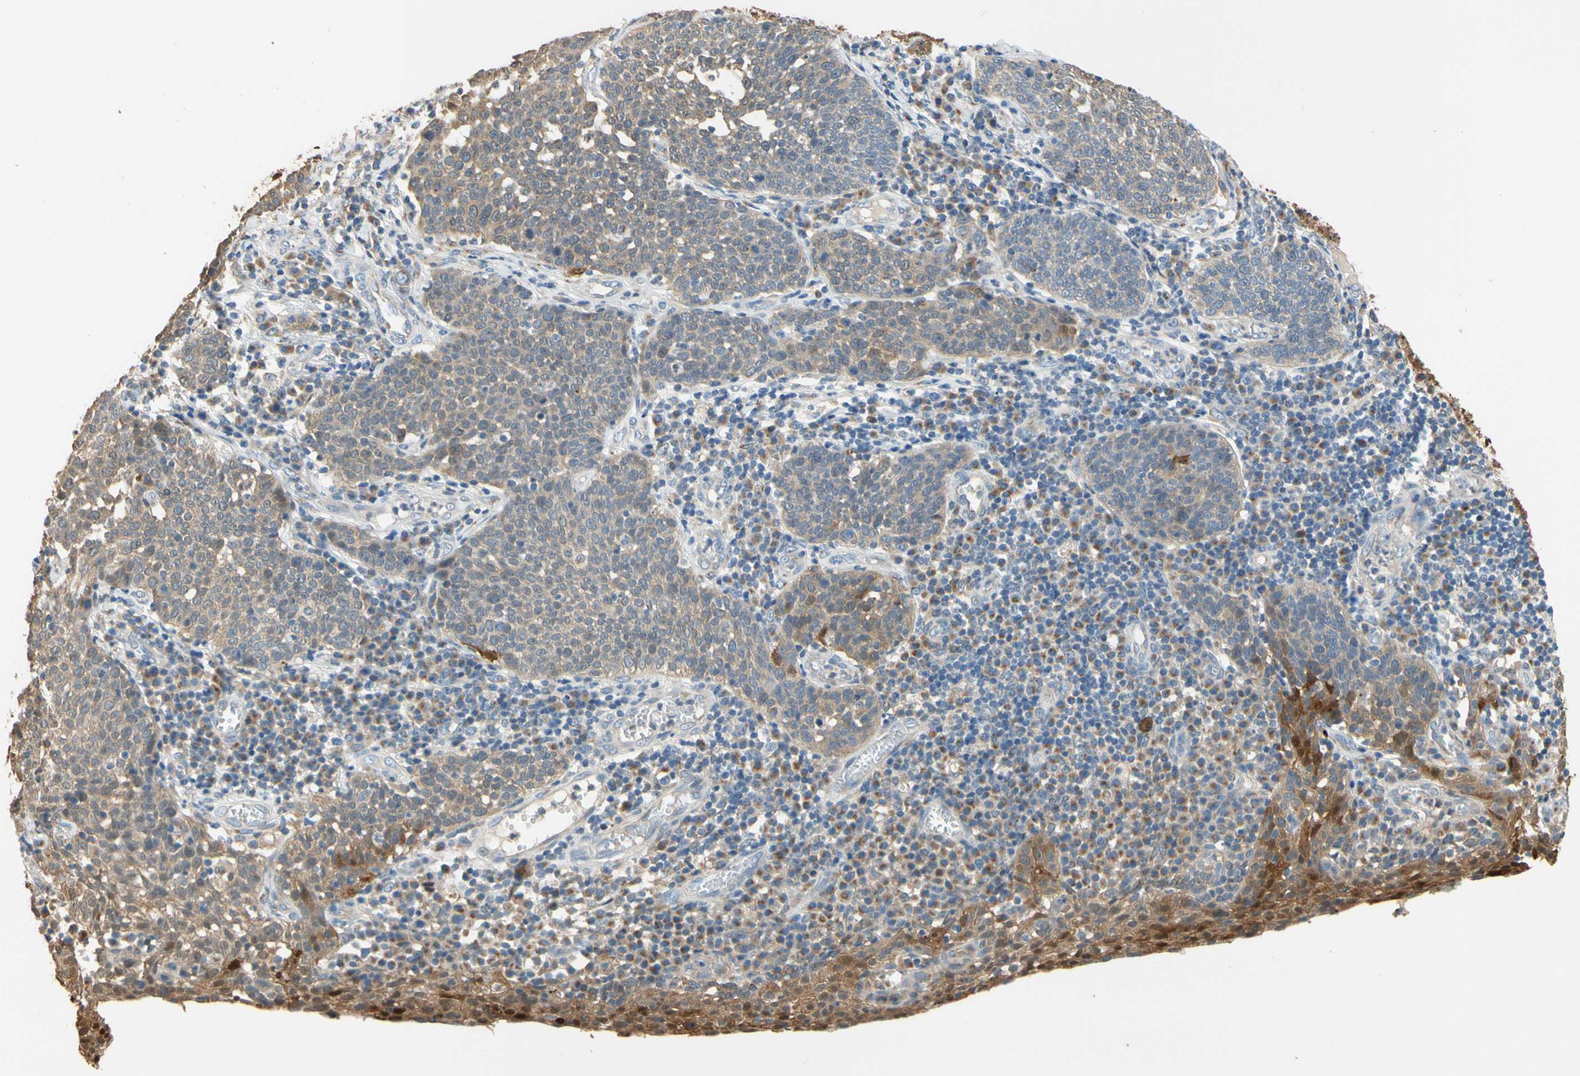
{"staining": {"intensity": "moderate", "quantity": "<25%", "location": "cytoplasmic/membranous,nuclear"}, "tissue": "cervical cancer", "cell_type": "Tumor cells", "image_type": "cancer", "snomed": [{"axis": "morphology", "description": "Squamous cell carcinoma, NOS"}, {"axis": "topography", "description": "Cervix"}], "caption": "DAB (3,3'-diaminobenzidine) immunohistochemical staining of cervical squamous cell carcinoma exhibits moderate cytoplasmic/membranous and nuclear protein positivity in about <25% of tumor cells.", "gene": "GPSM2", "patient": {"sex": "female", "age": 34}}